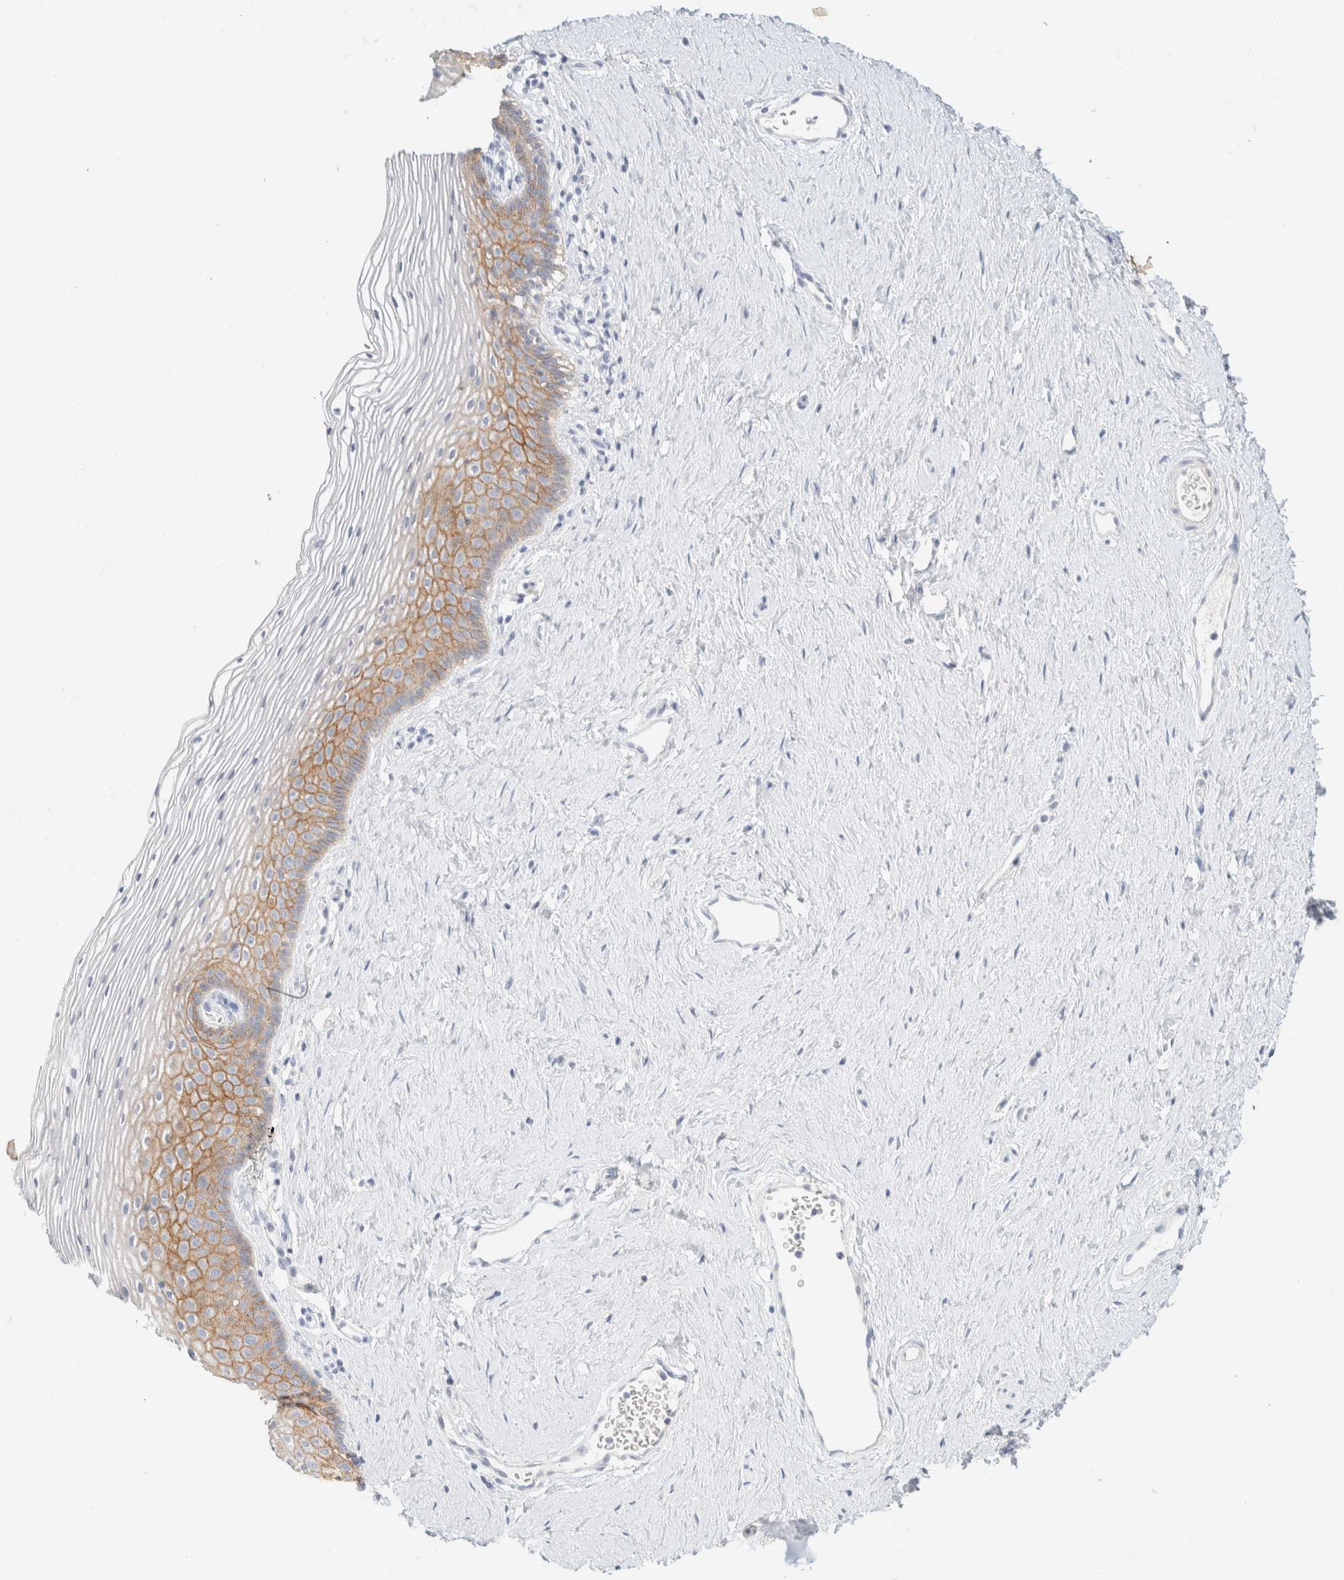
{"staining": {"intensity": "moderate", "quantity": "25%-75%", "location": "cytoplasmic/membranous"}, "tissue": "vagina", "cell_type": "Squamous epithelial cells", "image_type": "normal", "snomed": [{"axis": "morphology", "description": "Normal tissue, NOS"}, {"axis": "topography", "description": "Vagina"}], "caption": "Immunohistochemistry histopathology image of normal vagina stained for a protein (brown), which shows medium levels of moderate cytoplasmic/membranous positivity in about 25%-75% of squamous epithelial cells.", "gene": "CA12", "patient": {"sex": "female", "age": 32}}